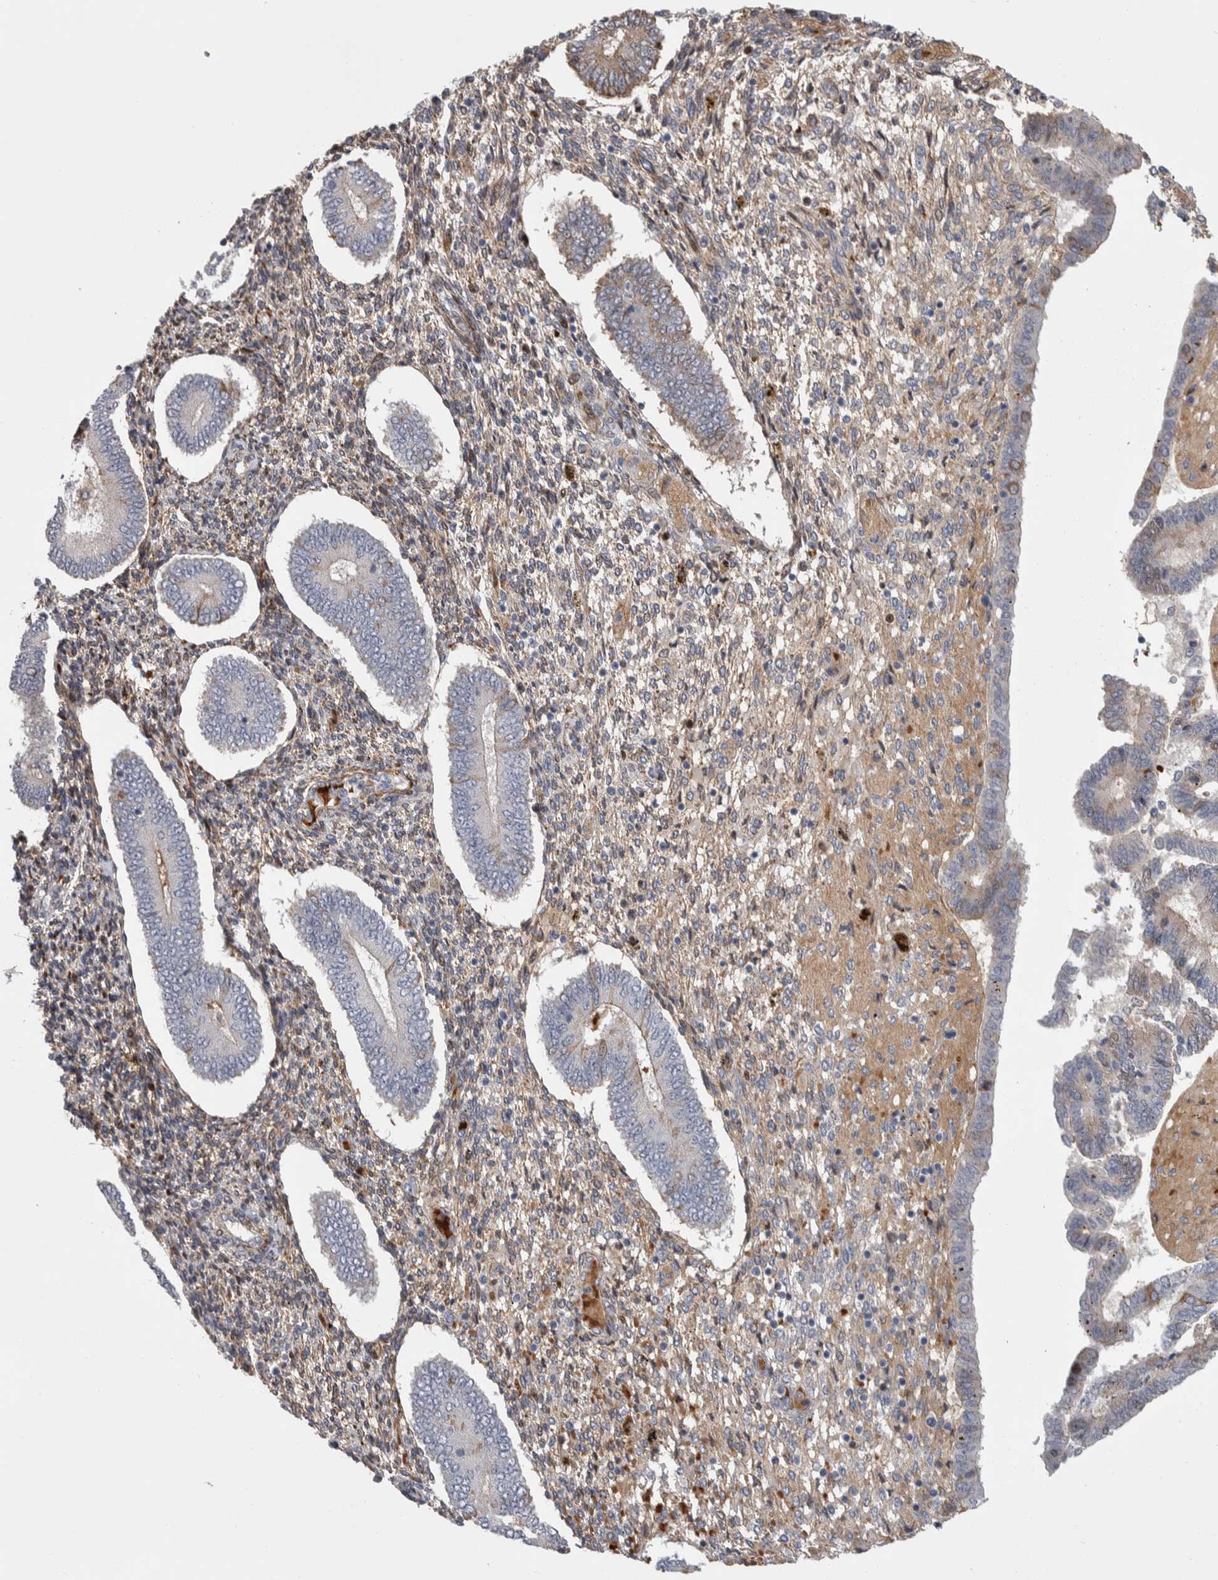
{"staining": {"intensity": "weak", "quantity": "25%-75%", "location": "cytoplasmic/membranous"}, "tissue": "endometrium", "cell_type": "Cells in endometrial stroma", "image_type": "normal", "snomed": [{"axis": "morphology", "description": "Normal tissue, NOS"}, {"axis": "topography", "description": "Endometrium"}], "caption": "This micrograph reveals IHC staining of unremarkable human endometrium, with low weak cytoplasmic/membranous staining in about 25%-75% of cells in endometrial stroma.", "gene": "PSMG3", "patient": {"sex": "female", "age": 42}}